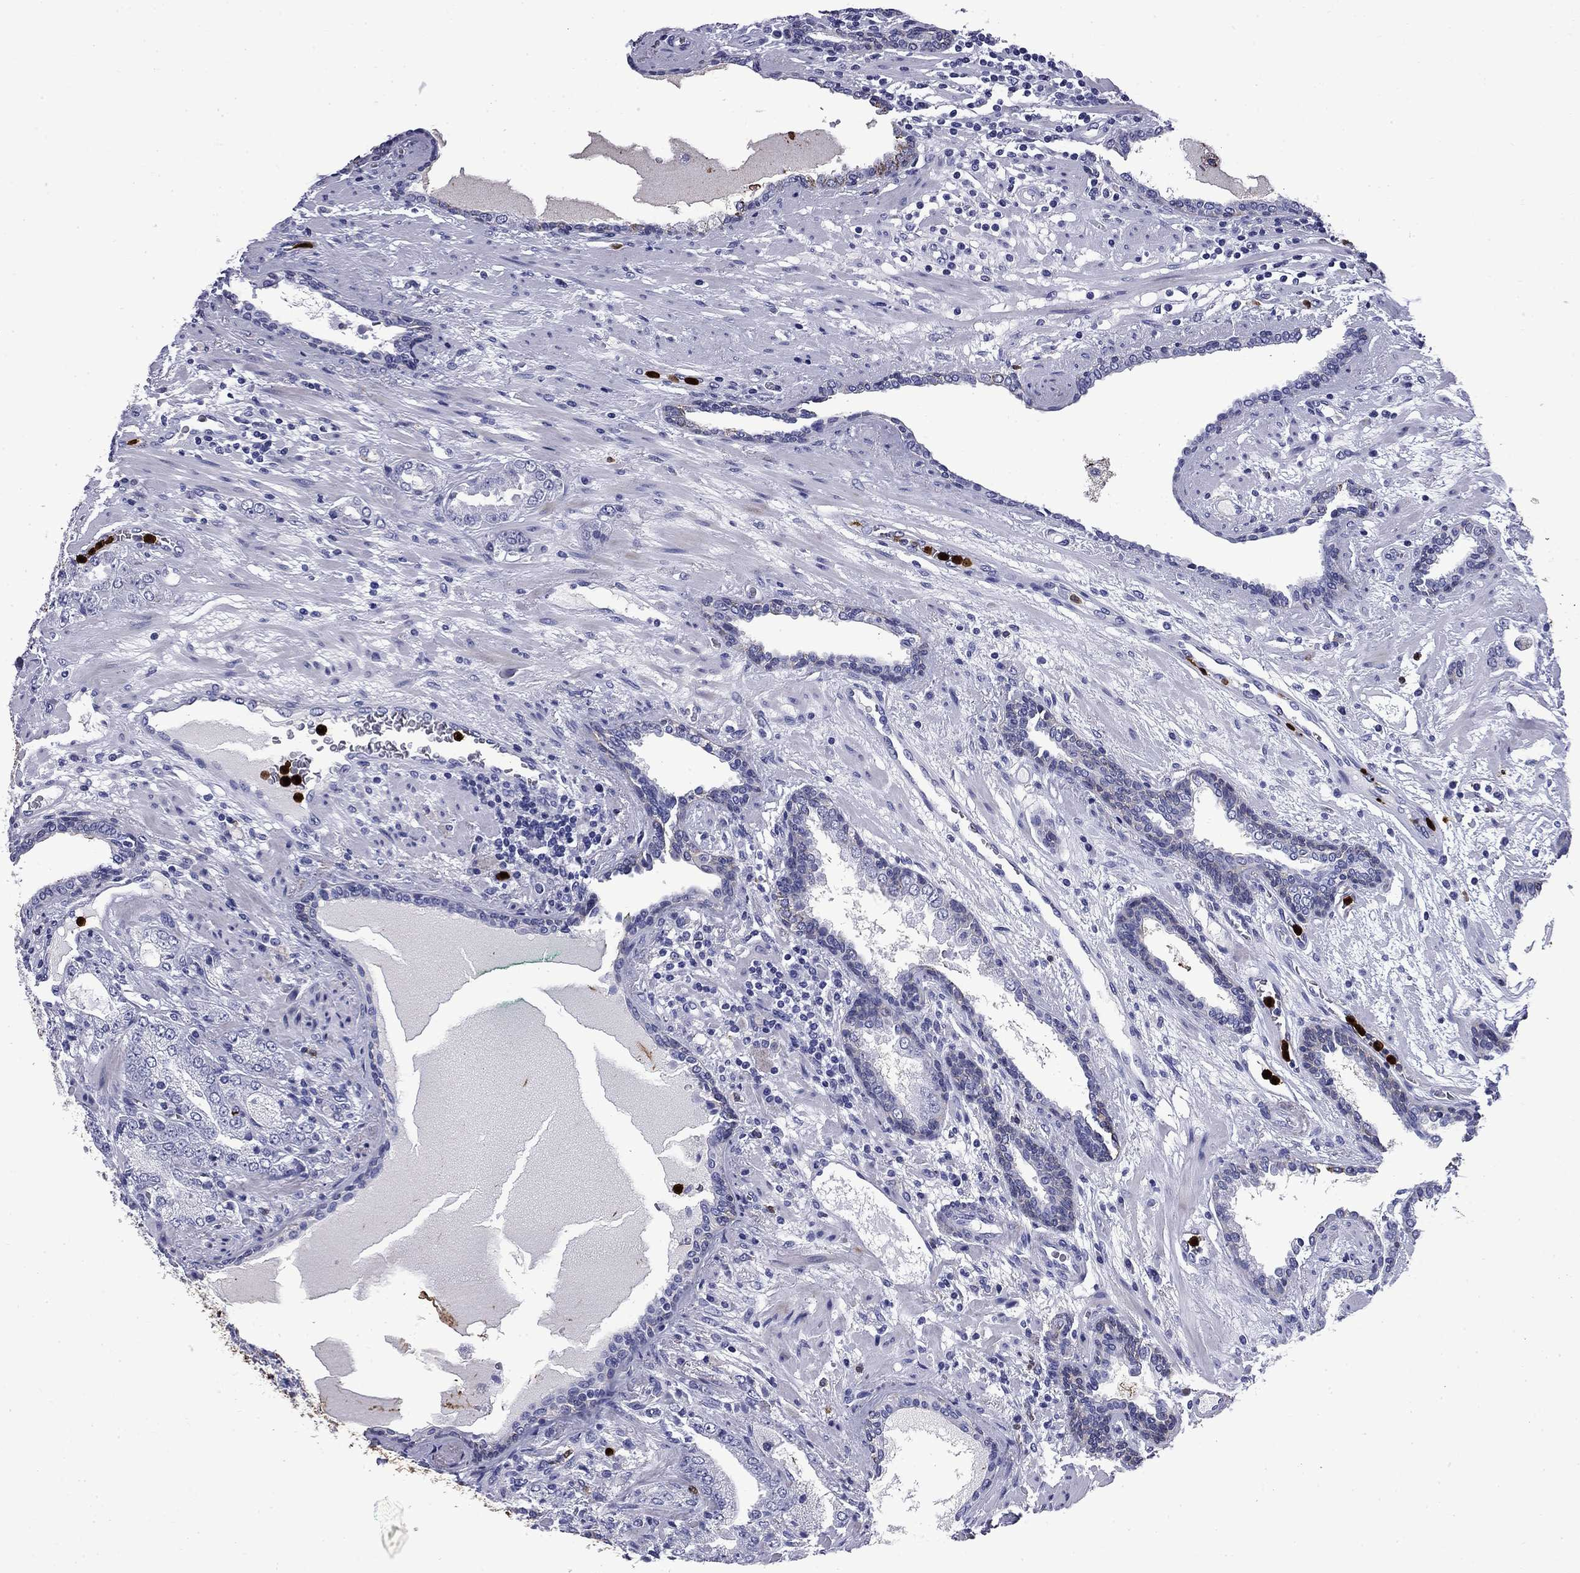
{"staining": {"intensity": "negative", "quantity": "none", "location": "none"}, "tissue": "prostate cancer", "cell_type": "Tumor cells", "image_type": "cancer", "snomed": [{"axis": "morphology", "description": "Adenocarcinoma, Low grade"}, {"axis": "topography", "description": "Prostate"}], "caption": "Human prostate cancer stained for a protein using IHC displays no expression in tumor cells.", "gene": "TRIM29", "patient": {"sex": "male", "age": 68}}